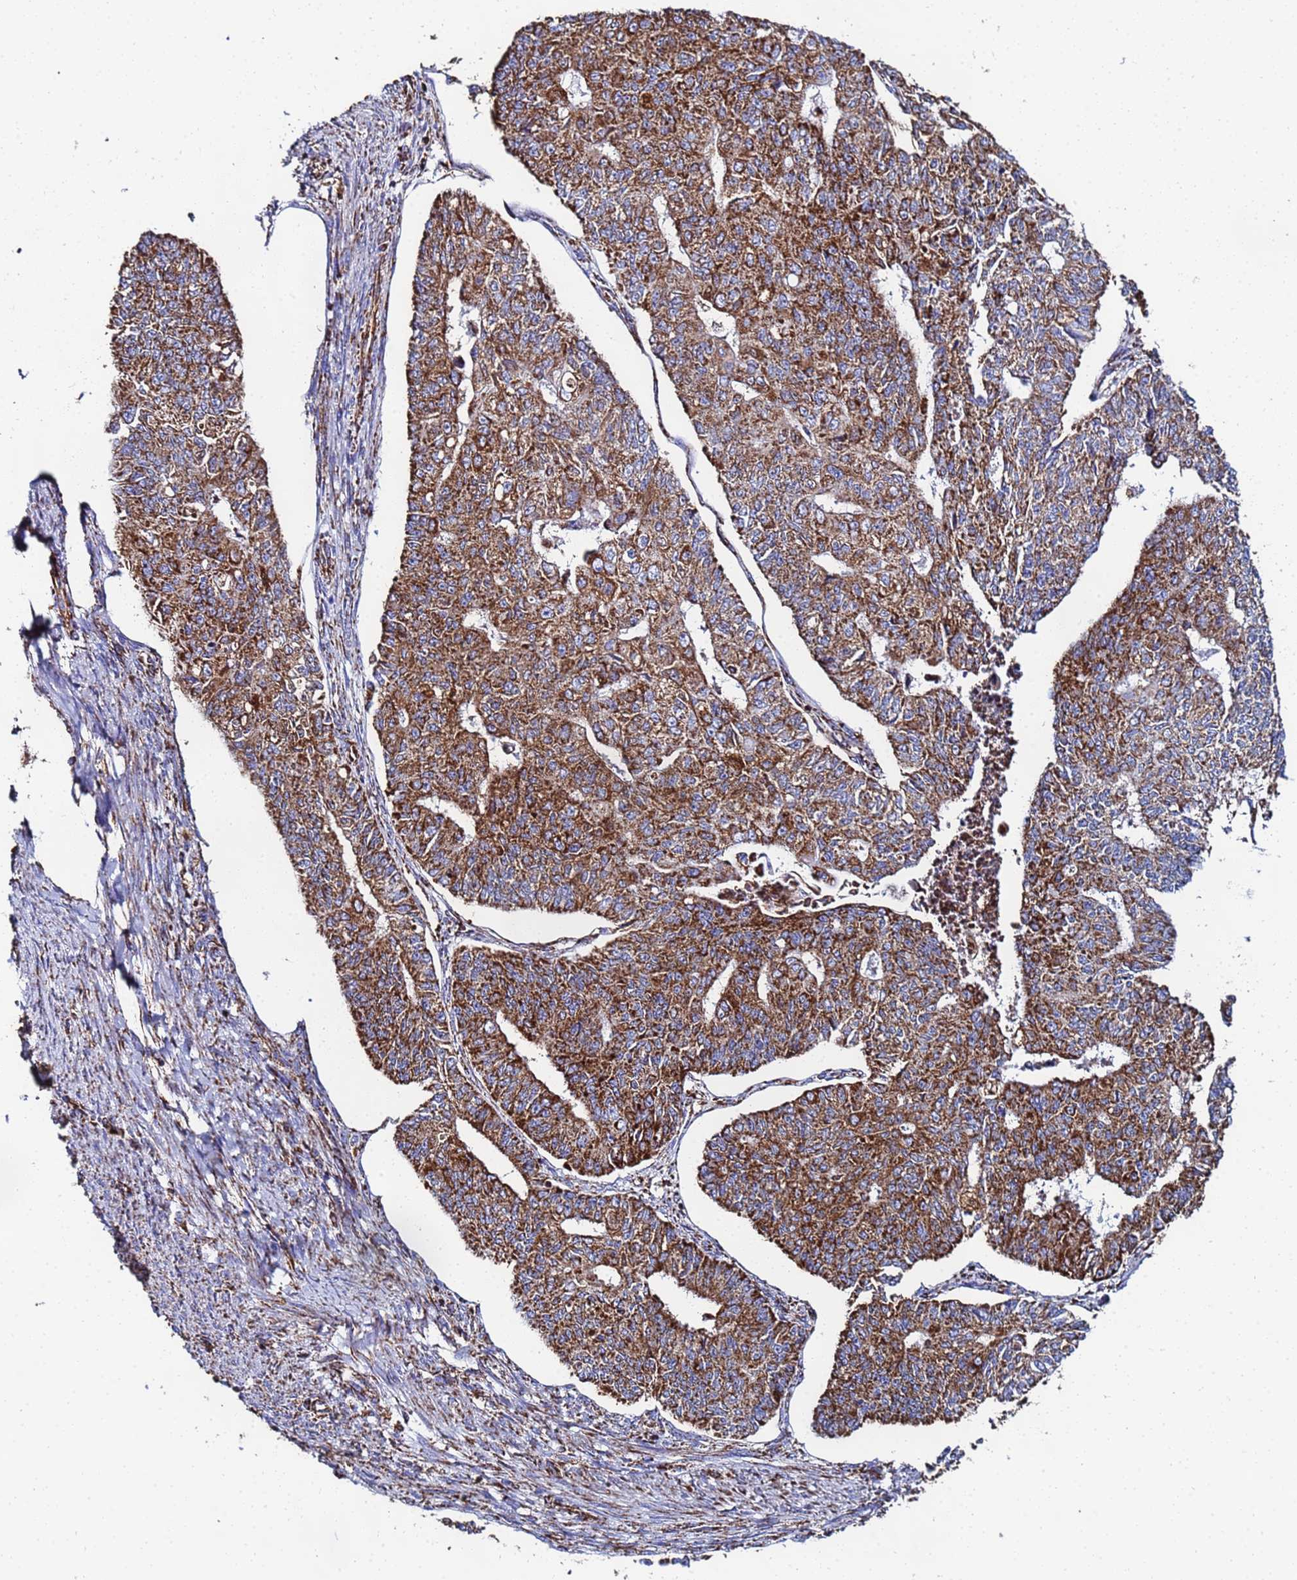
{"staining": {"intensity": "strong", "quantity": ">75%", "location": "cytoplasmic/membranous"}, "tissue": "endometrial cancer", "cell_type": "Tumor cells", "image_type": "cancer", "snomed": [{"axis": "morphology", "description": "Adenocarcinoma, NOS"}, {"axis": "topography", "description": "Endometrium"}], "caption": "The photomicrograph demonstrates a brown stain indicating the presence of a protein in the cytoplasmic/membranous of tumor cells in endometrial cancer. (DAB = brown stain, brightfield microscopy at high magnification).", "gene": "GLUD1", "patient": {"sex": "female", "age": 32}}